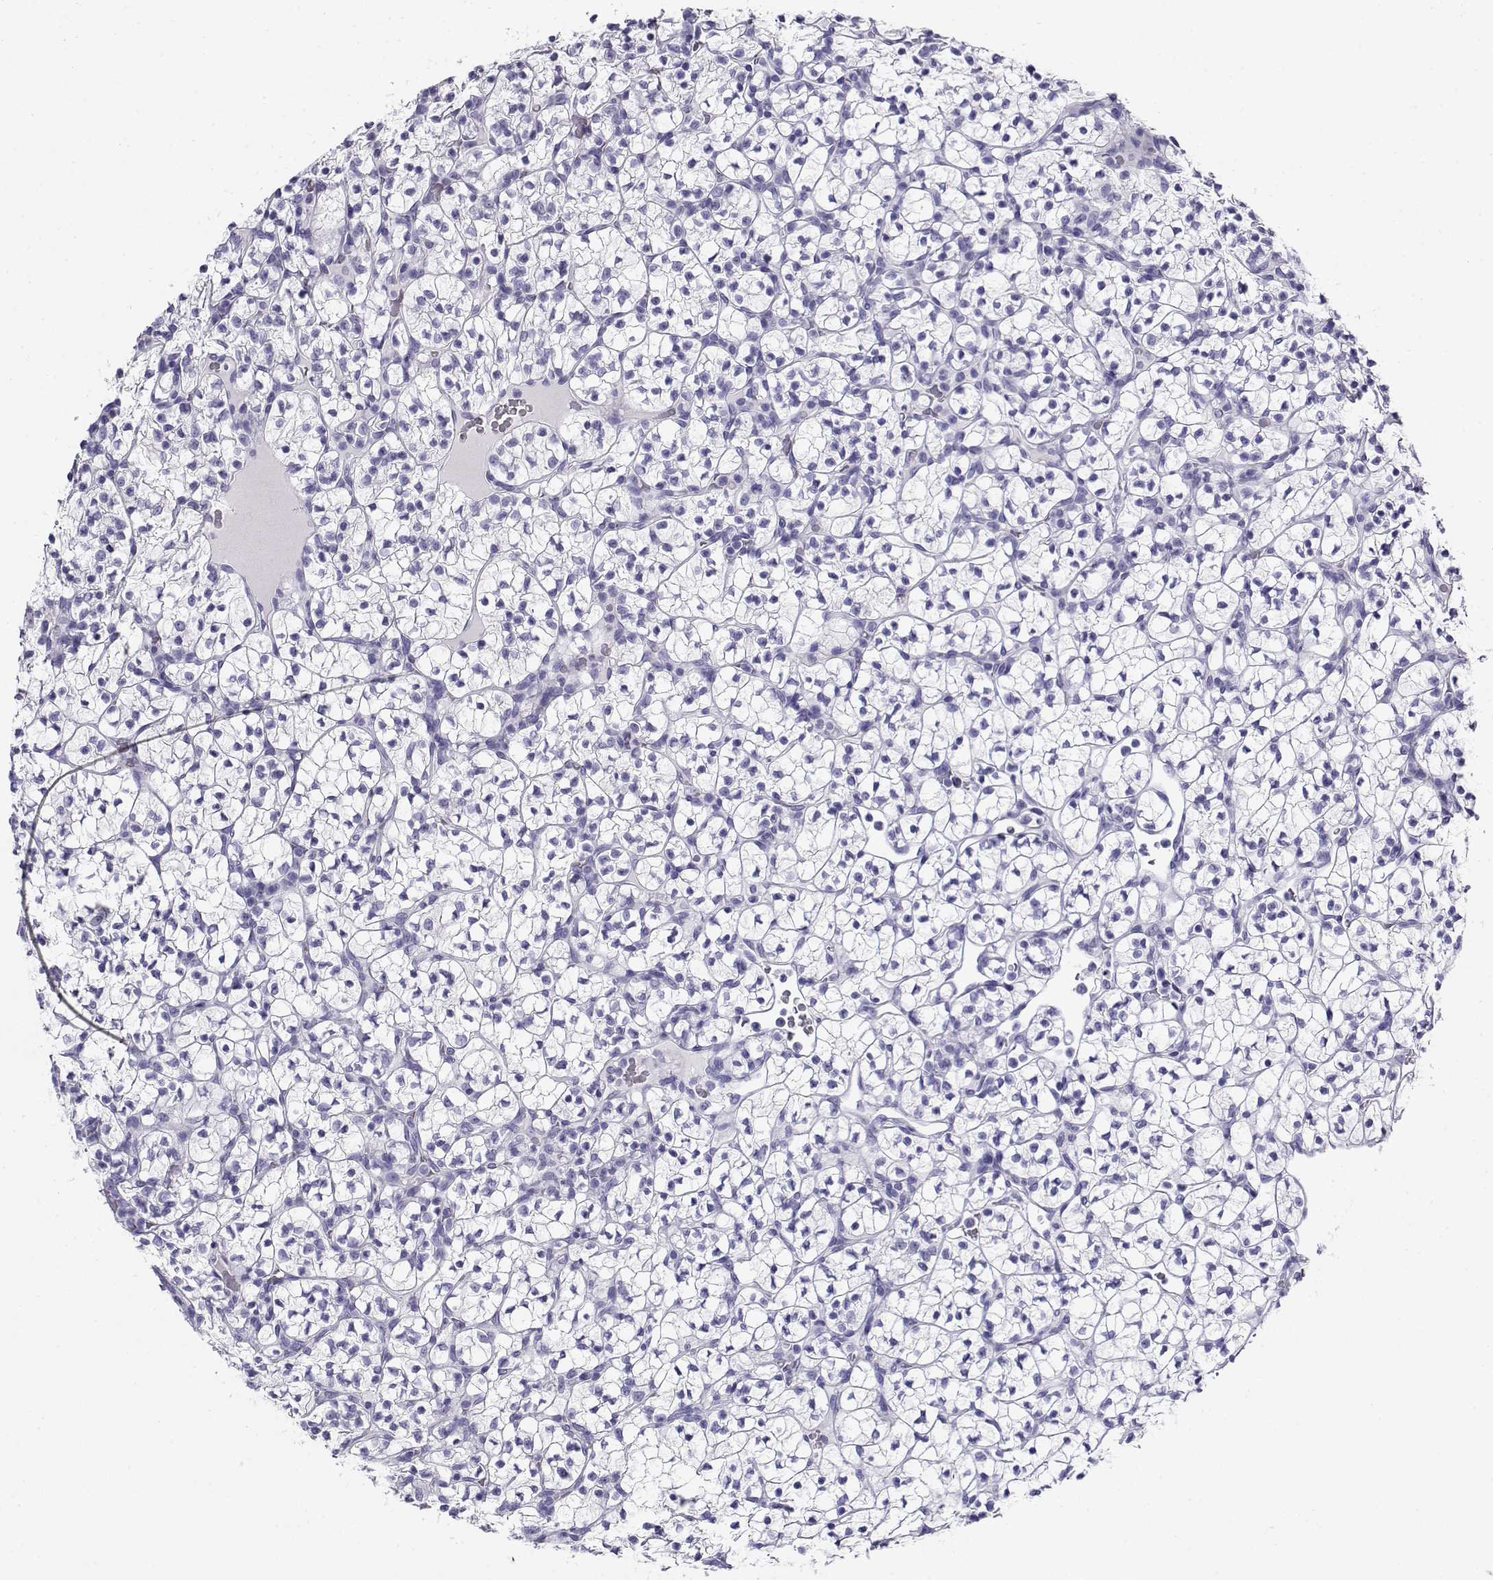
{"staining": {"intensity": "negative", "quantity": "none", "location": "none"}, "tissue": "renal cancer", "cell_type": "Tumor cells", "image_type": "cancer", "snomed": [{"axis": "morphology", "description": "Adenocarcinoma, NOS"}, {"axis": "topography", "description": "Kidney"}], "caption": "Immunohistochemical staining of human renal adenocarcinoma exhibits no significant staining in tumor cells.", "gene": "CABS1", "patient": {"sex": "female", "age": 89}}